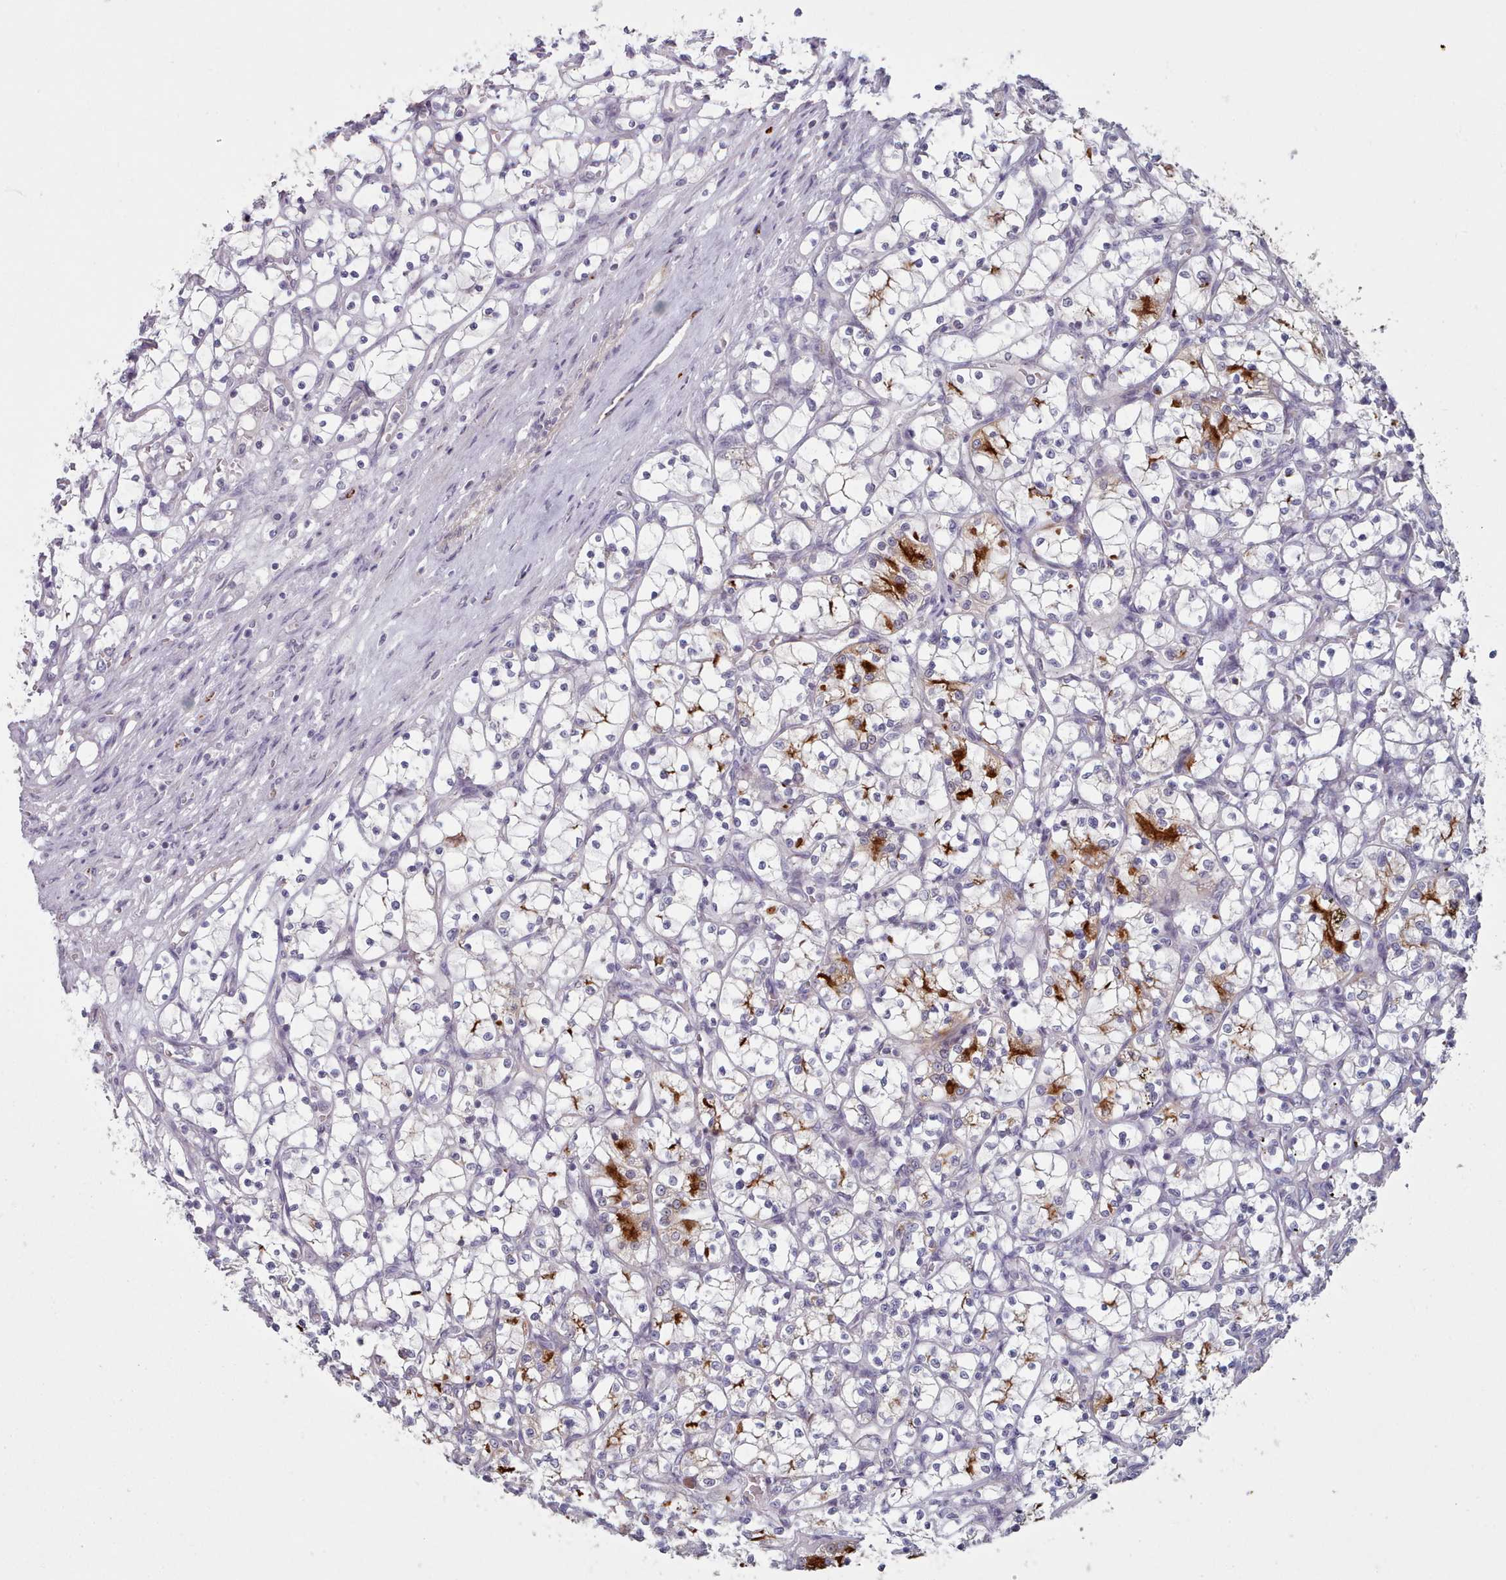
{"staining": {"intensity": "strong", "quantity": "25%-75%", "location": "cytoplasmic/membranous"}, "tissue": "renal cancer", "cell_type": "Tumor cells", "image_type": "cancer", "snomed": [{"axis": "morphology", "description": "Adenocarcinoma, NOS"}, {"axis": "topography", "description": "Kidney"}], "caption": "DAB (3,3'-diaminobenzidine) immunohistochemical staining of human renal adenocarcinoma demonstrates strong cytoplasmic/membranous protein positivity in about 25%-75% of tumor cells. (Brightfield microscopy of DAB IHC at high magnification).", "gene": "TRARG1", "patient": {"sex": "female", "age": 69}}